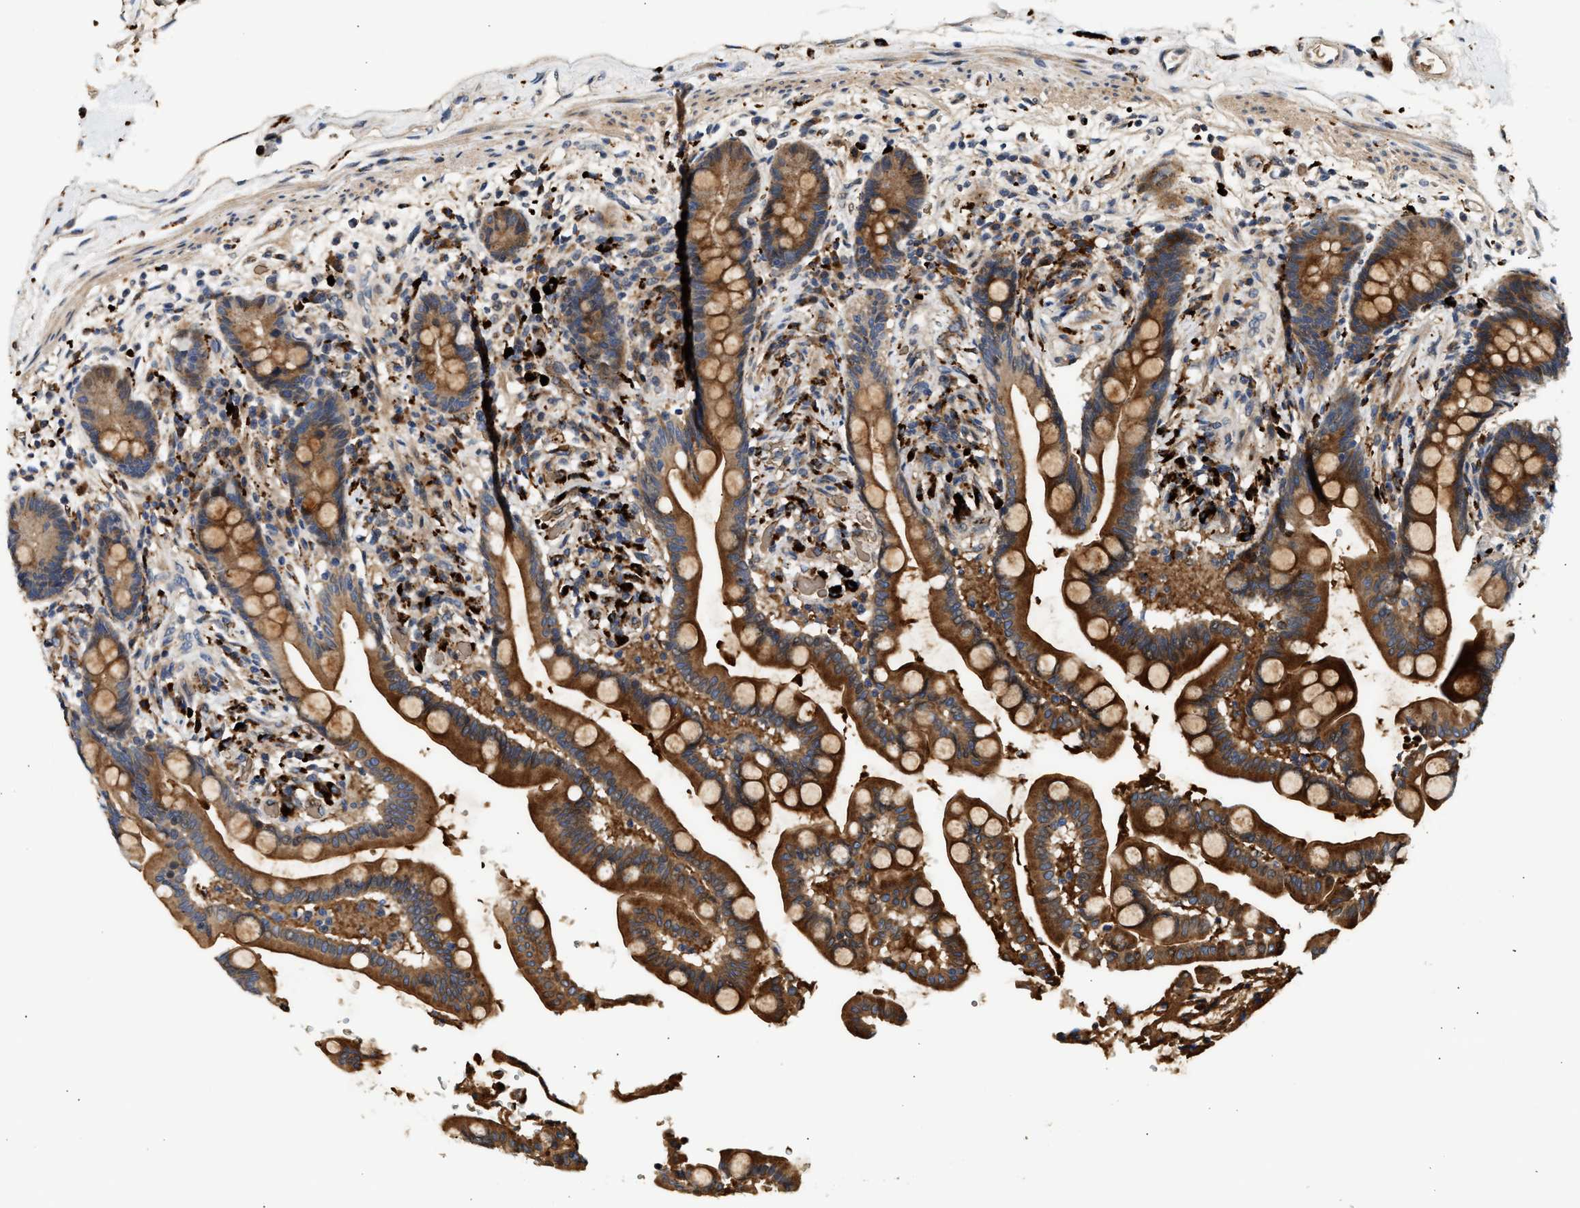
{"staining": {"intensity": "moderate", "quantity": ">75%", "location": "cytoplasmic/membranous"}, "tissue": "colon", "cell_type": "Endothelial cells", "image_type": "normal", "snomed": [{"axis": "morphology", "description": "Normal tissue, NOS"}, {"axis": "topography", "description": "Colon"}], "caption": "An image showing moderate cytoplasmic/membranous expression in approximately >75% of endothelial cells in normal colon, as visualized by brown immunohistochemical staining.", "gene": "PLD3", "patient": {"sex": "male", "age": 73}}